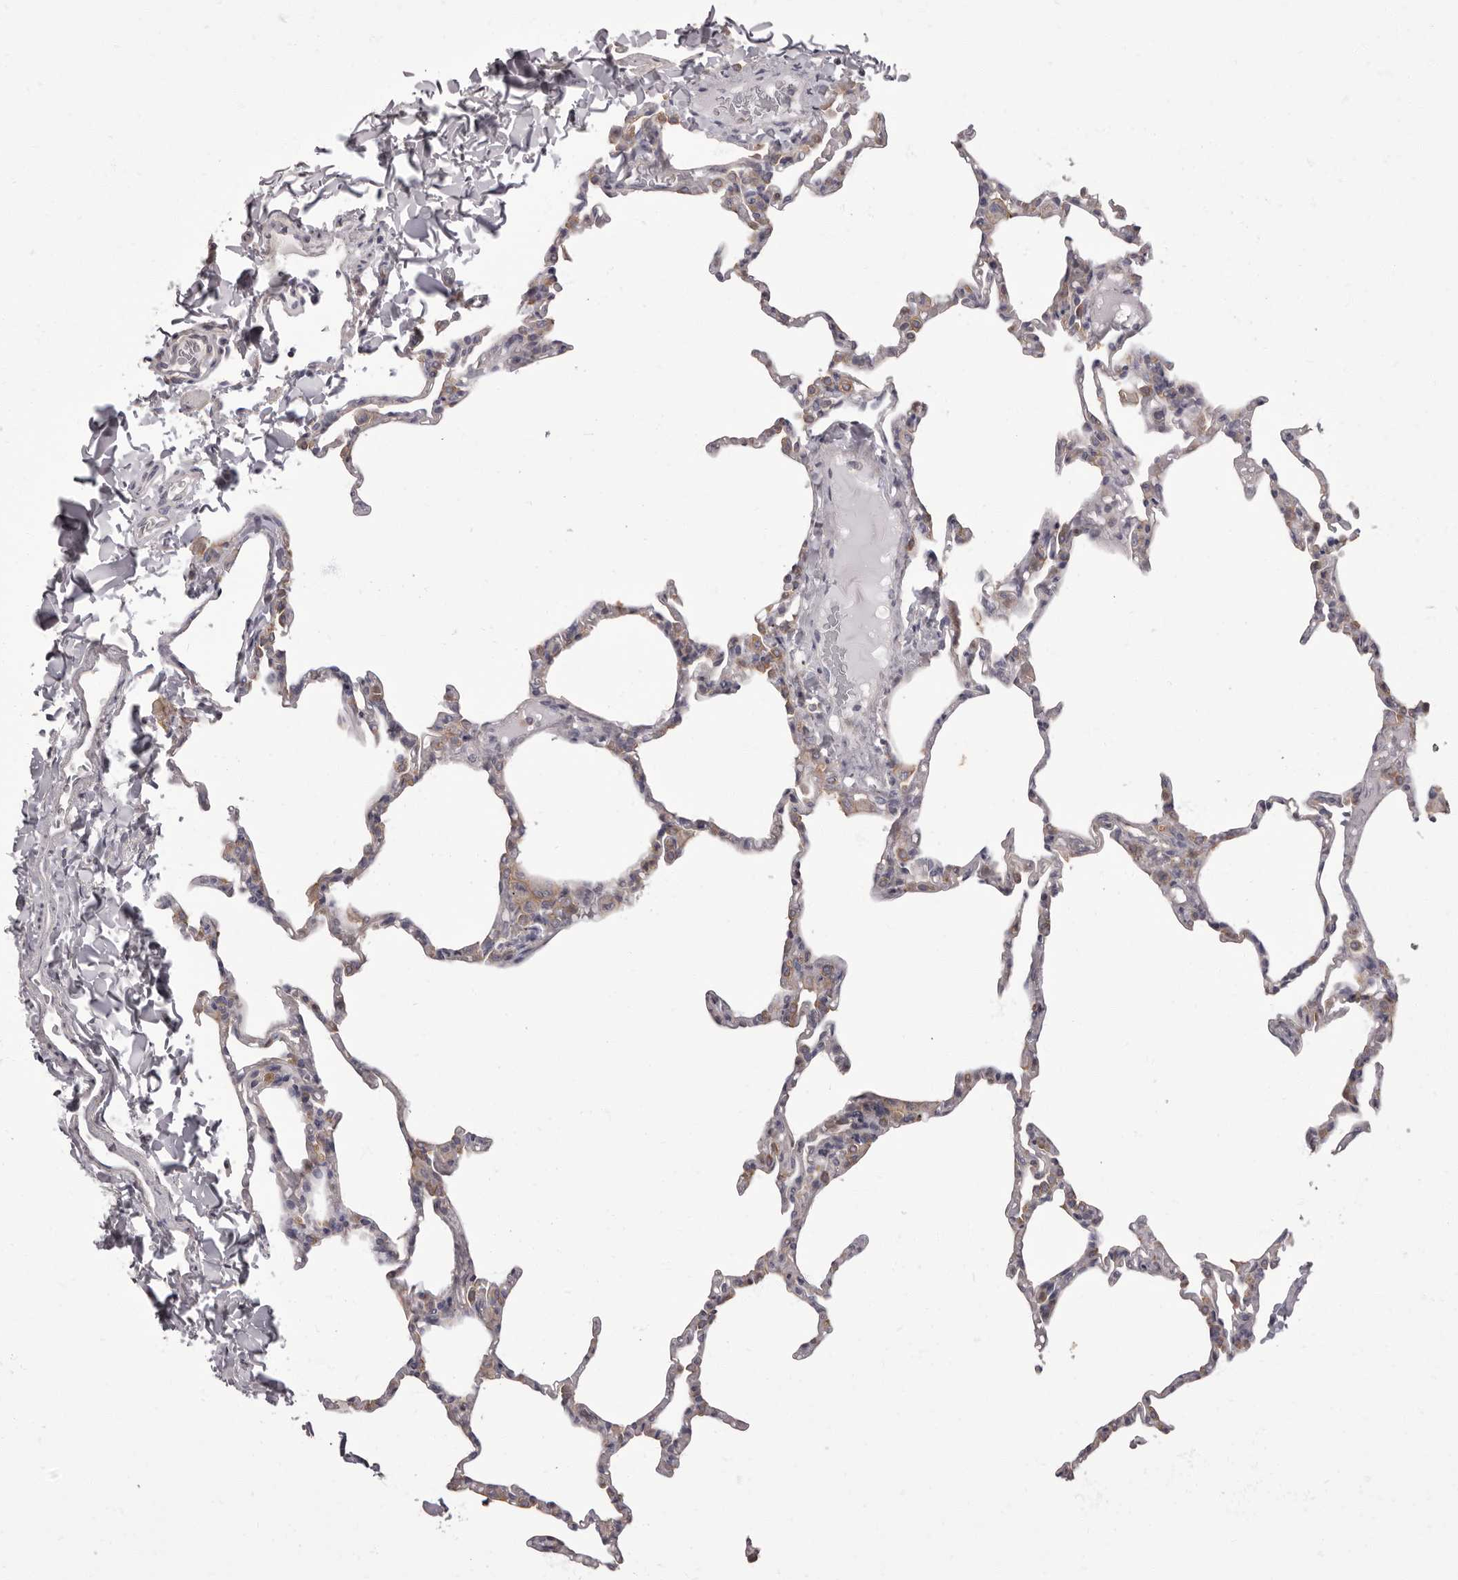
{"staining": {"intensity": "weak", "quantity": "<25%", "location": "cytoplasmic/membranous"}, "tissue": "lung", "cell_type": "Alveolar cells", "image_type": "normal", "snomed": [{"axis": "morphology", "description": "Normal tissue, NOS"}, {"axis": "topography", "description": "Lung"}], "caption": "Protein analysis of benign lung displays no significant expression in alveolar cells.", "gene": "APEH", "patient": {"sex": "male", "age": 20}}